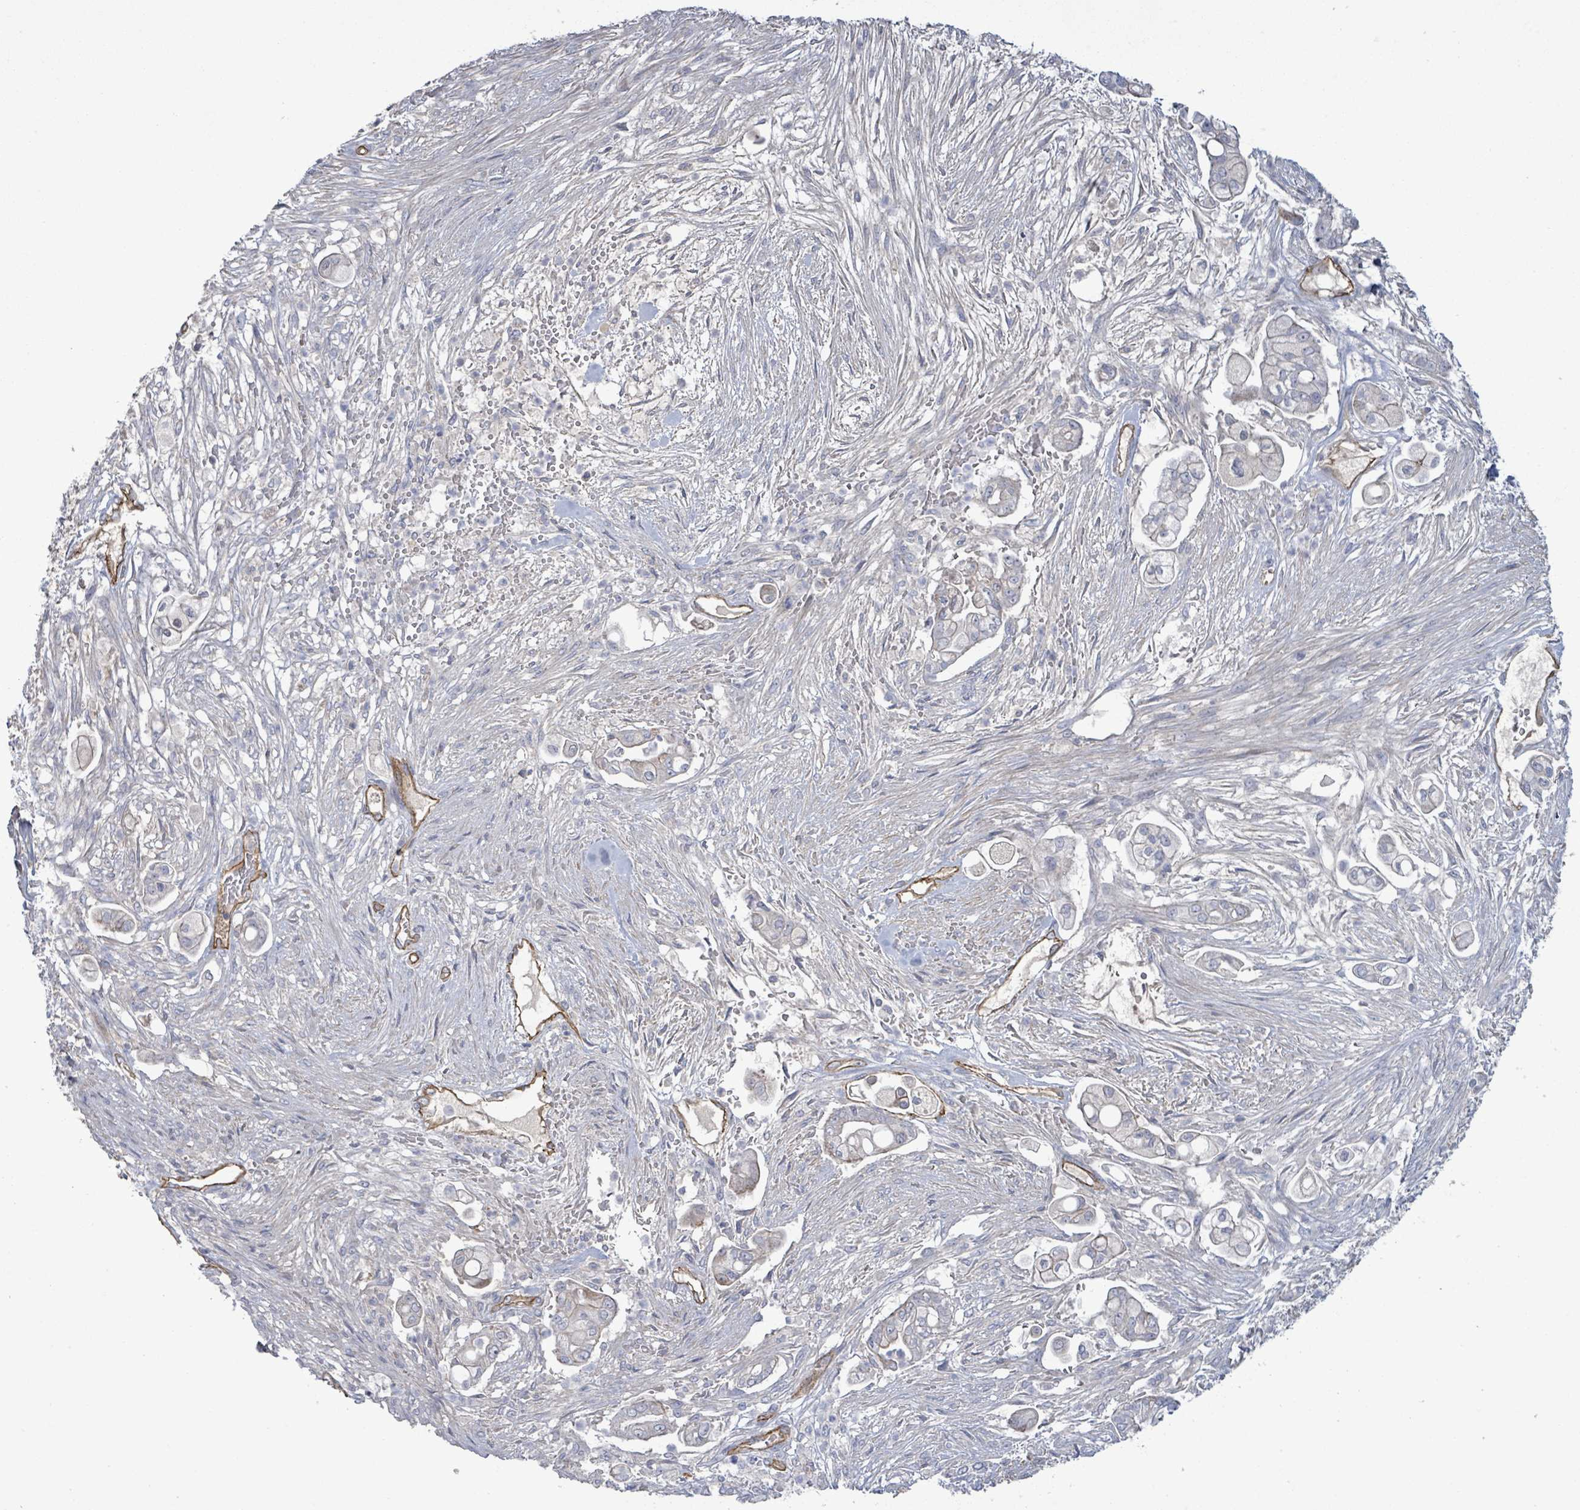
{"staining": {"intensity": "negative", "quantity": "none", "location": "none"}, "tissue": "pancreatic cancer", "cell_type": "Tumor cells", "image_type": "cancer", "snomed": [{"axis": "morphology", "description": "Adenocarcinoma, NOS"}, {"axis": "topography", "description": "Pancreas"}], "caption": "Pancreatic cancer (adenocarcinoma) was stained to show a protein in brown. There is no significant positivity in tumor cells.", "gene": "KANK3", "patient": {"sex": "female", "age": 69}}